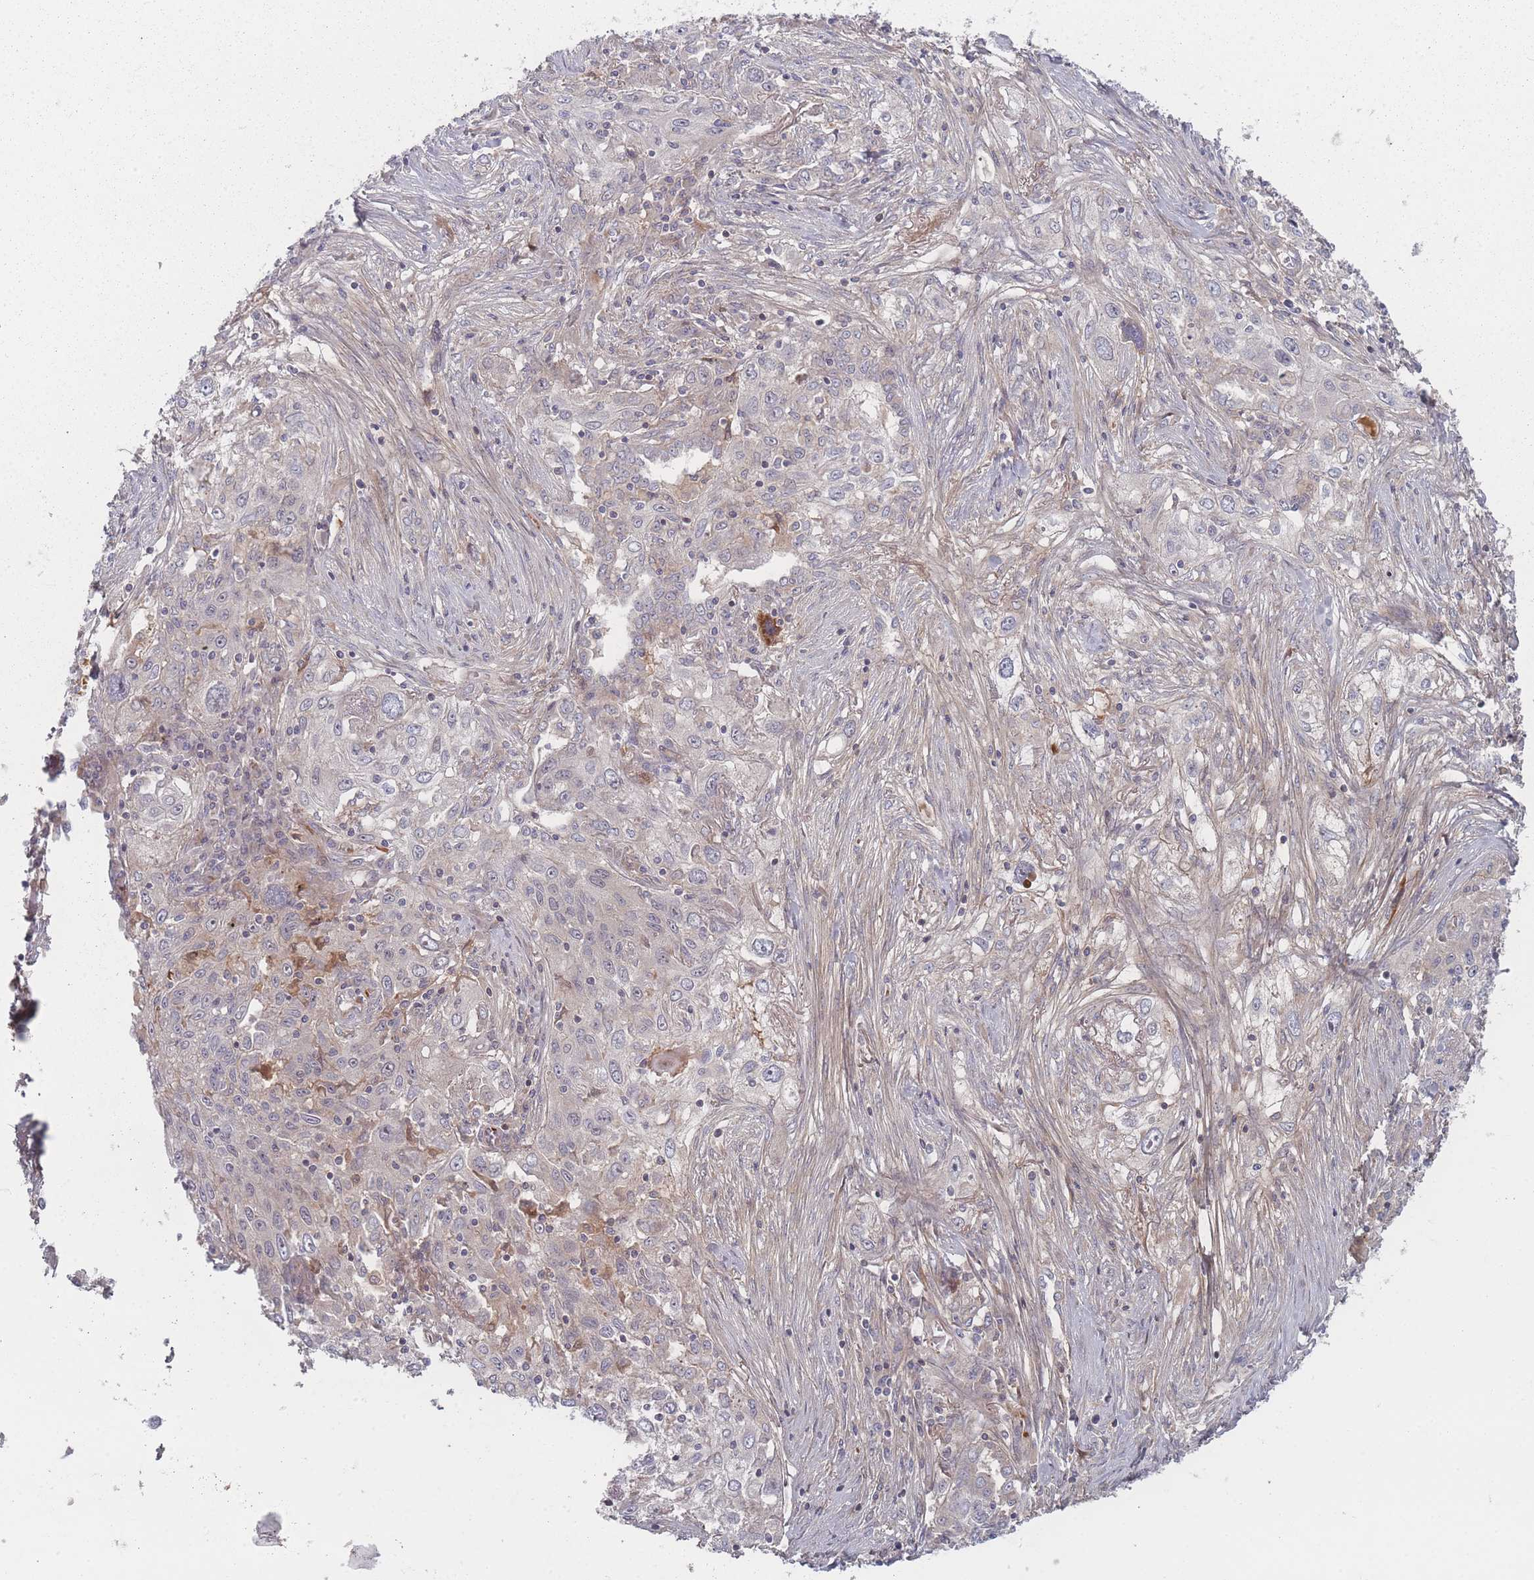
{"staining": {"intensity": "negative", "quantity": "none", "location": "none"}, "tissue": "lung cancer", "cell_type": "Tumor cells", "image_type": "cancer", "snomed": [{"axis": "morphology", "description": "Squamous cell carcinoma, NOS"}, {"axis": "topography", "description": "Lung"}], "caption": "This is an immunohistochemistry photomicrograph of human lung cancer. There is no positivity in tumor cells.", "gene": "EEF1AKMT2", "patient": {"sex": "female", "age": 69}}